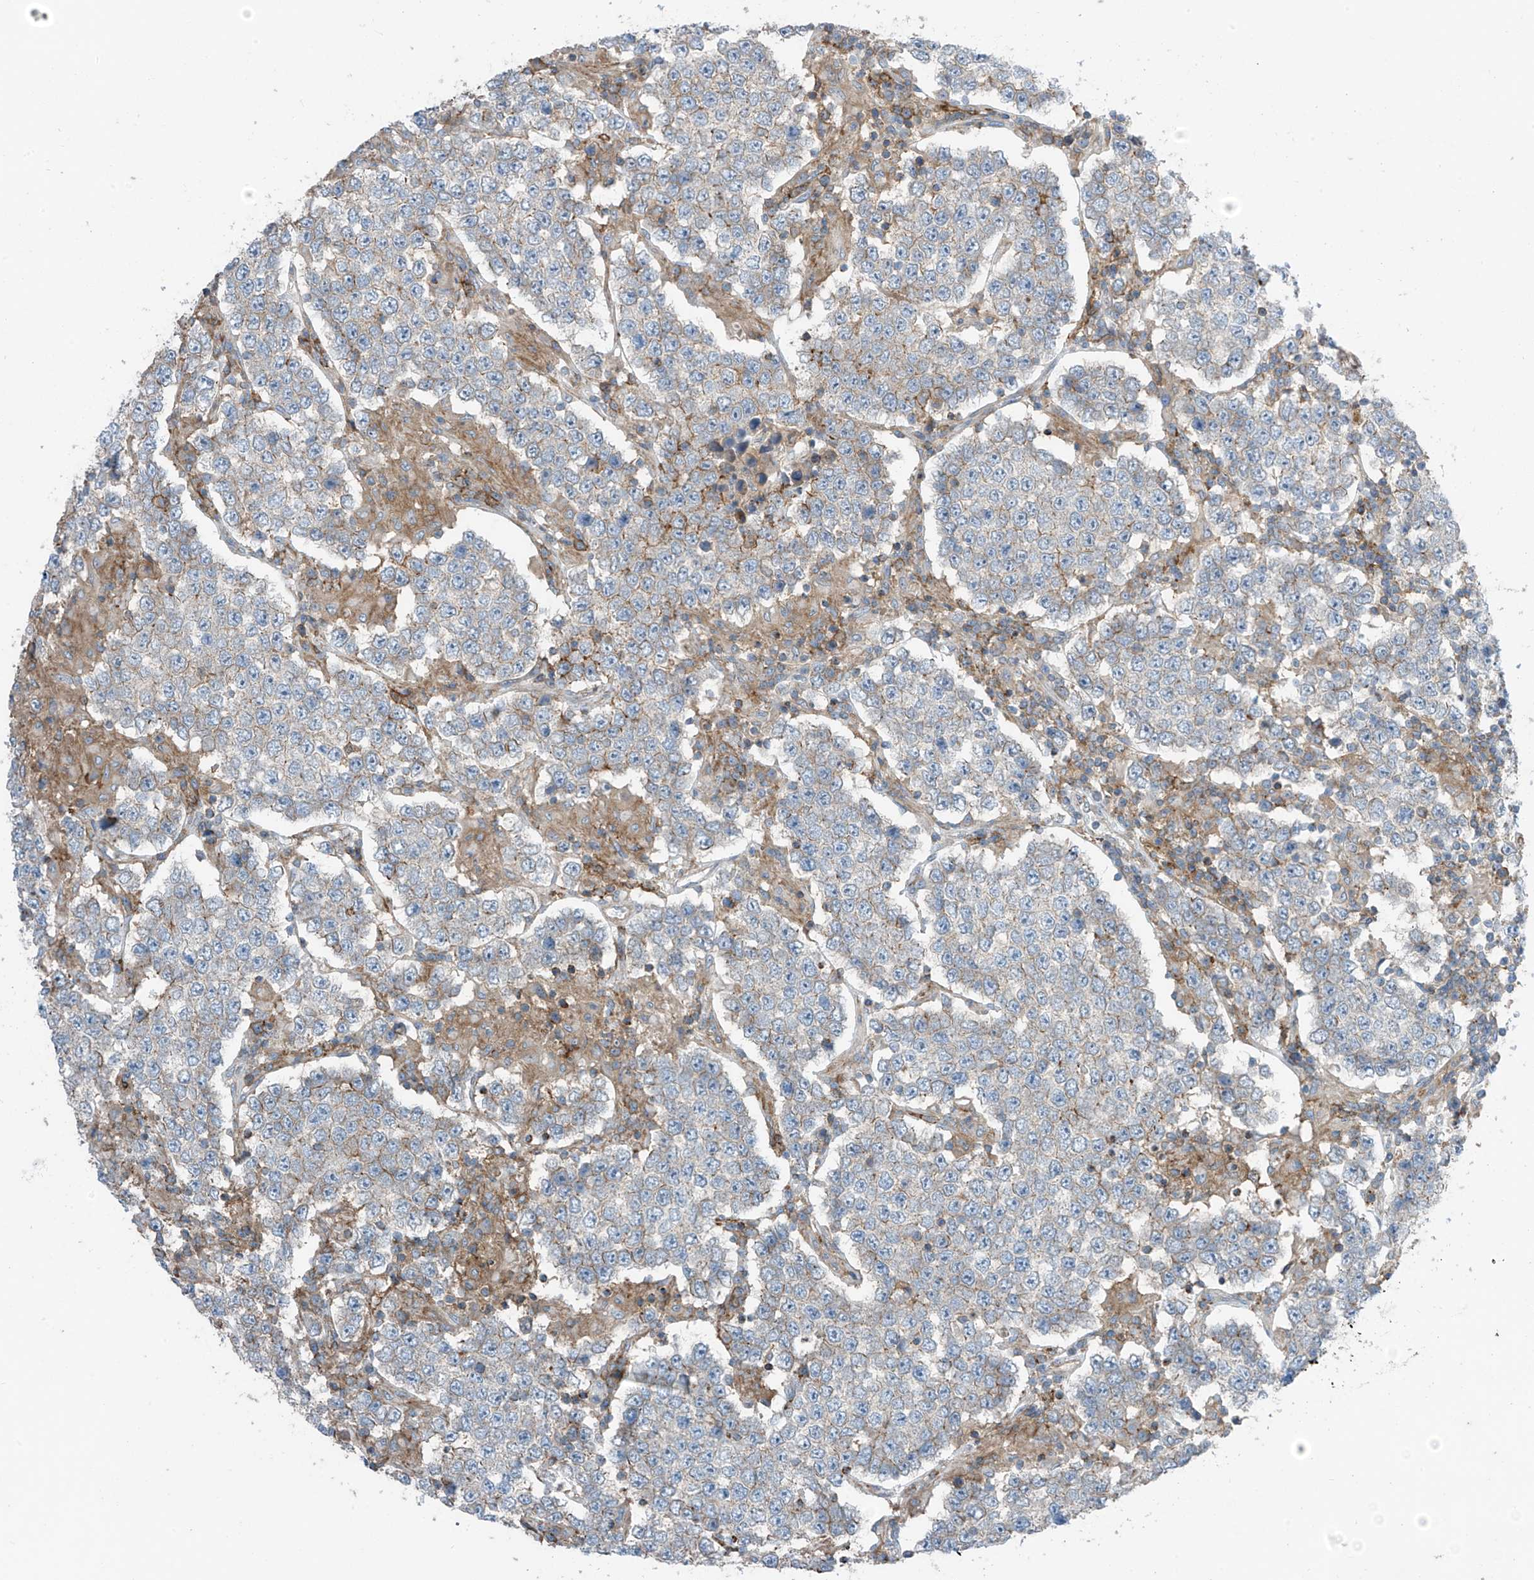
{"staining": {"intensity": "moderate", "quantity": "<25%", "location": "cytoplasmic/membranous"}, "tissue": "testis cancer", "cell_type": "Tumor cells", "image_type": "cancer", "snomed": [{"axis": "morphology", "description": "Normal tissue, NOS"}, {"axis": "morphology", "description": "Urothelial carcinoma, High grade"}, {"axis": "morphology", "description": "Seminoma, NOS"}, {"axis": "morphology", "description": "Carcinoma, Embryonal, NOS"}, {"axis": "topography", "description": "Urinary bladder"}, {"axis": "topography", "description": "Testis"}], "caption": "Moderate cytoplasmic/membranous protein staining is seen in approximately <25% of tumor cells in testis seminoma.", "gene": "SLC1A5", "patient": {"sex": "male", "age": 41}}